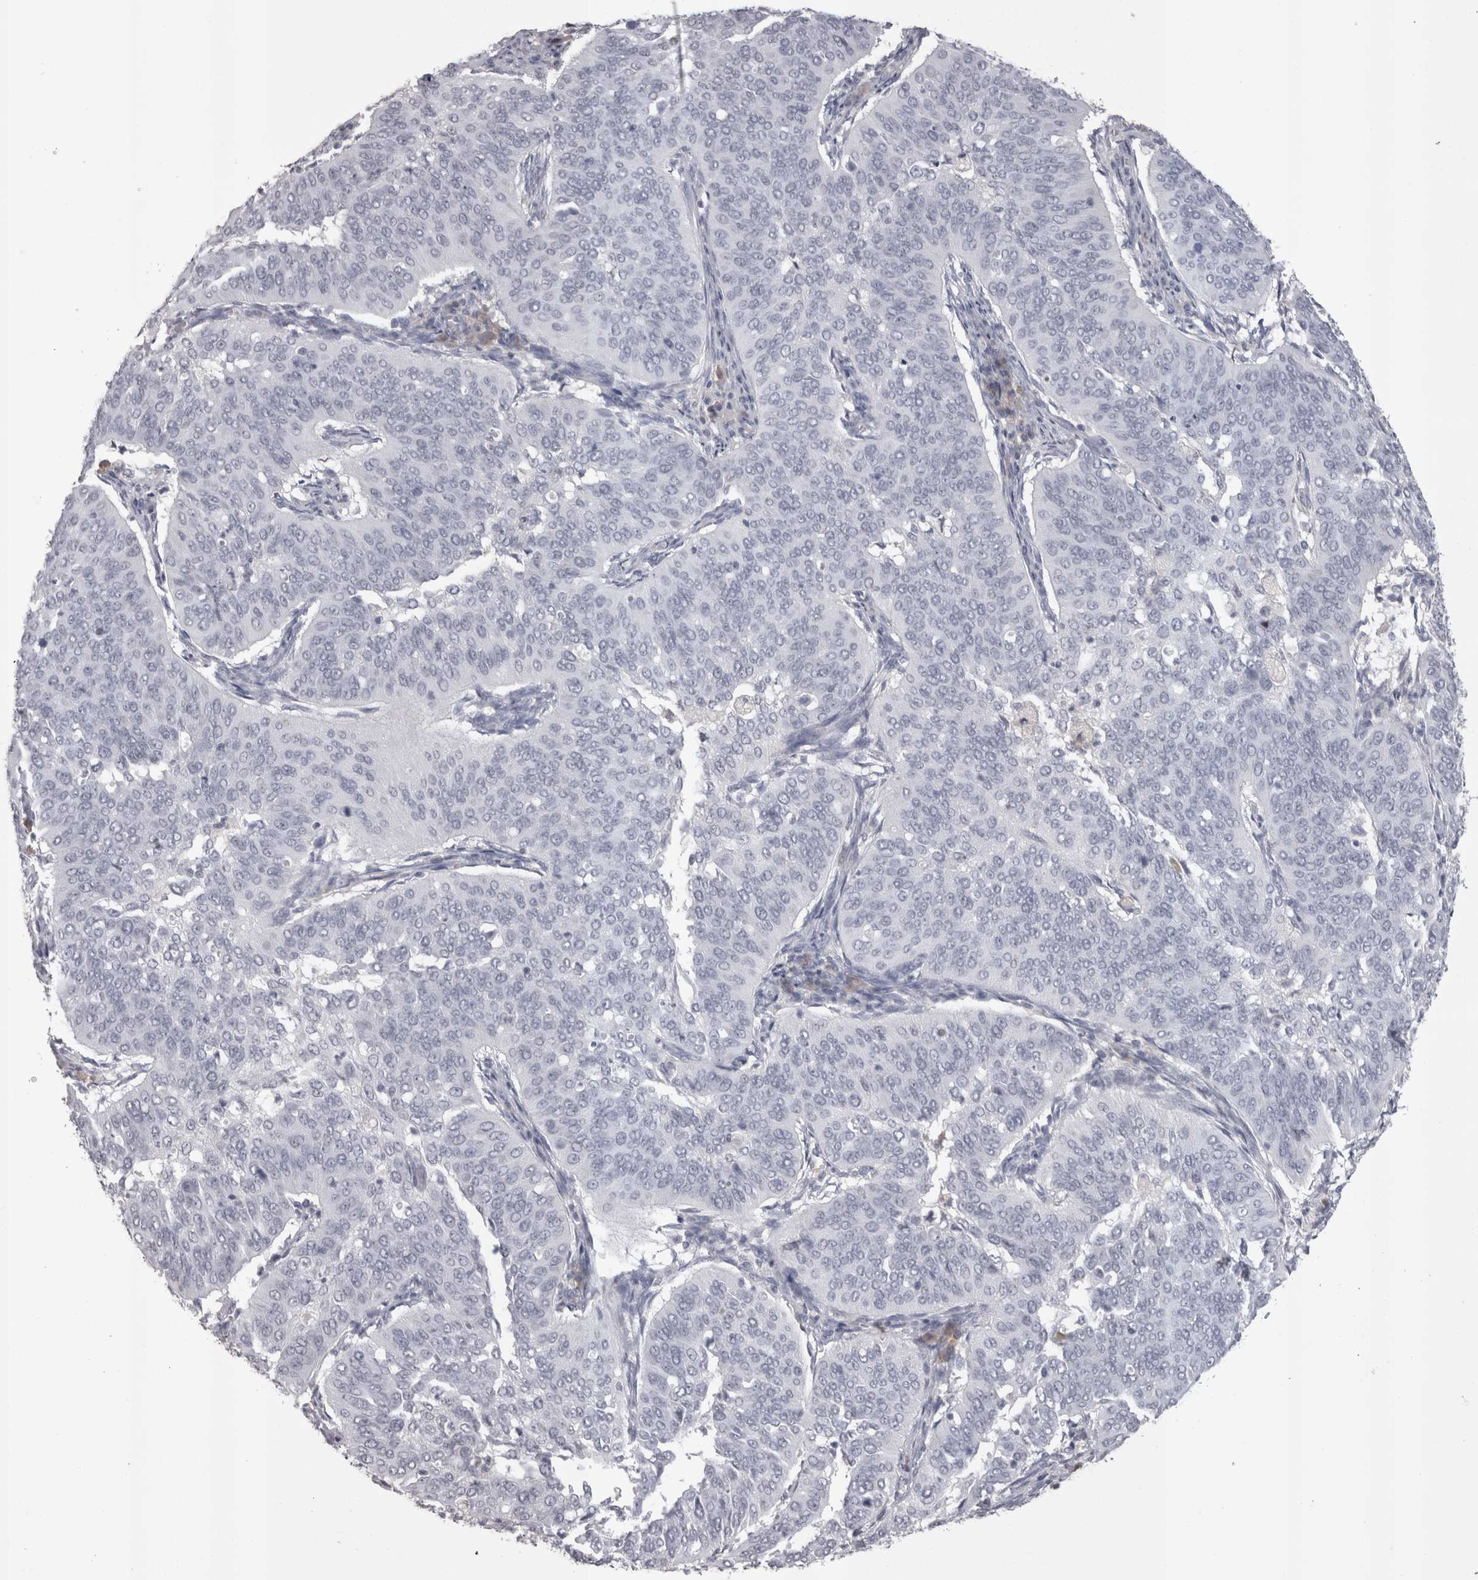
{"staining": {"intensity": "negative", "quantity": "none", "location": "none"}, "tissue": "cervical cancer", "cell_type": "Tumor cells", "image_type": "cancer", "snomed": [{"axis": "morphology", "description": "Normal tissue, NOS"}, {"axis": "morphology", "description": "Squamous cell carcinoma, NOS"}, {"axis": "topography", "description": "Cervix"}], "caption": "Immunohistochemical staining of human squamous cell carcinoma (cervical) shows no significant positivity in tumor cells. (DAB (3,3'-diaminobenzidine) immunohistochemistry (IHC) visualized using brightfield microscopy, high magnification).", "gene": "LAX1", "patient": {"sex": "female", "age": 39}}